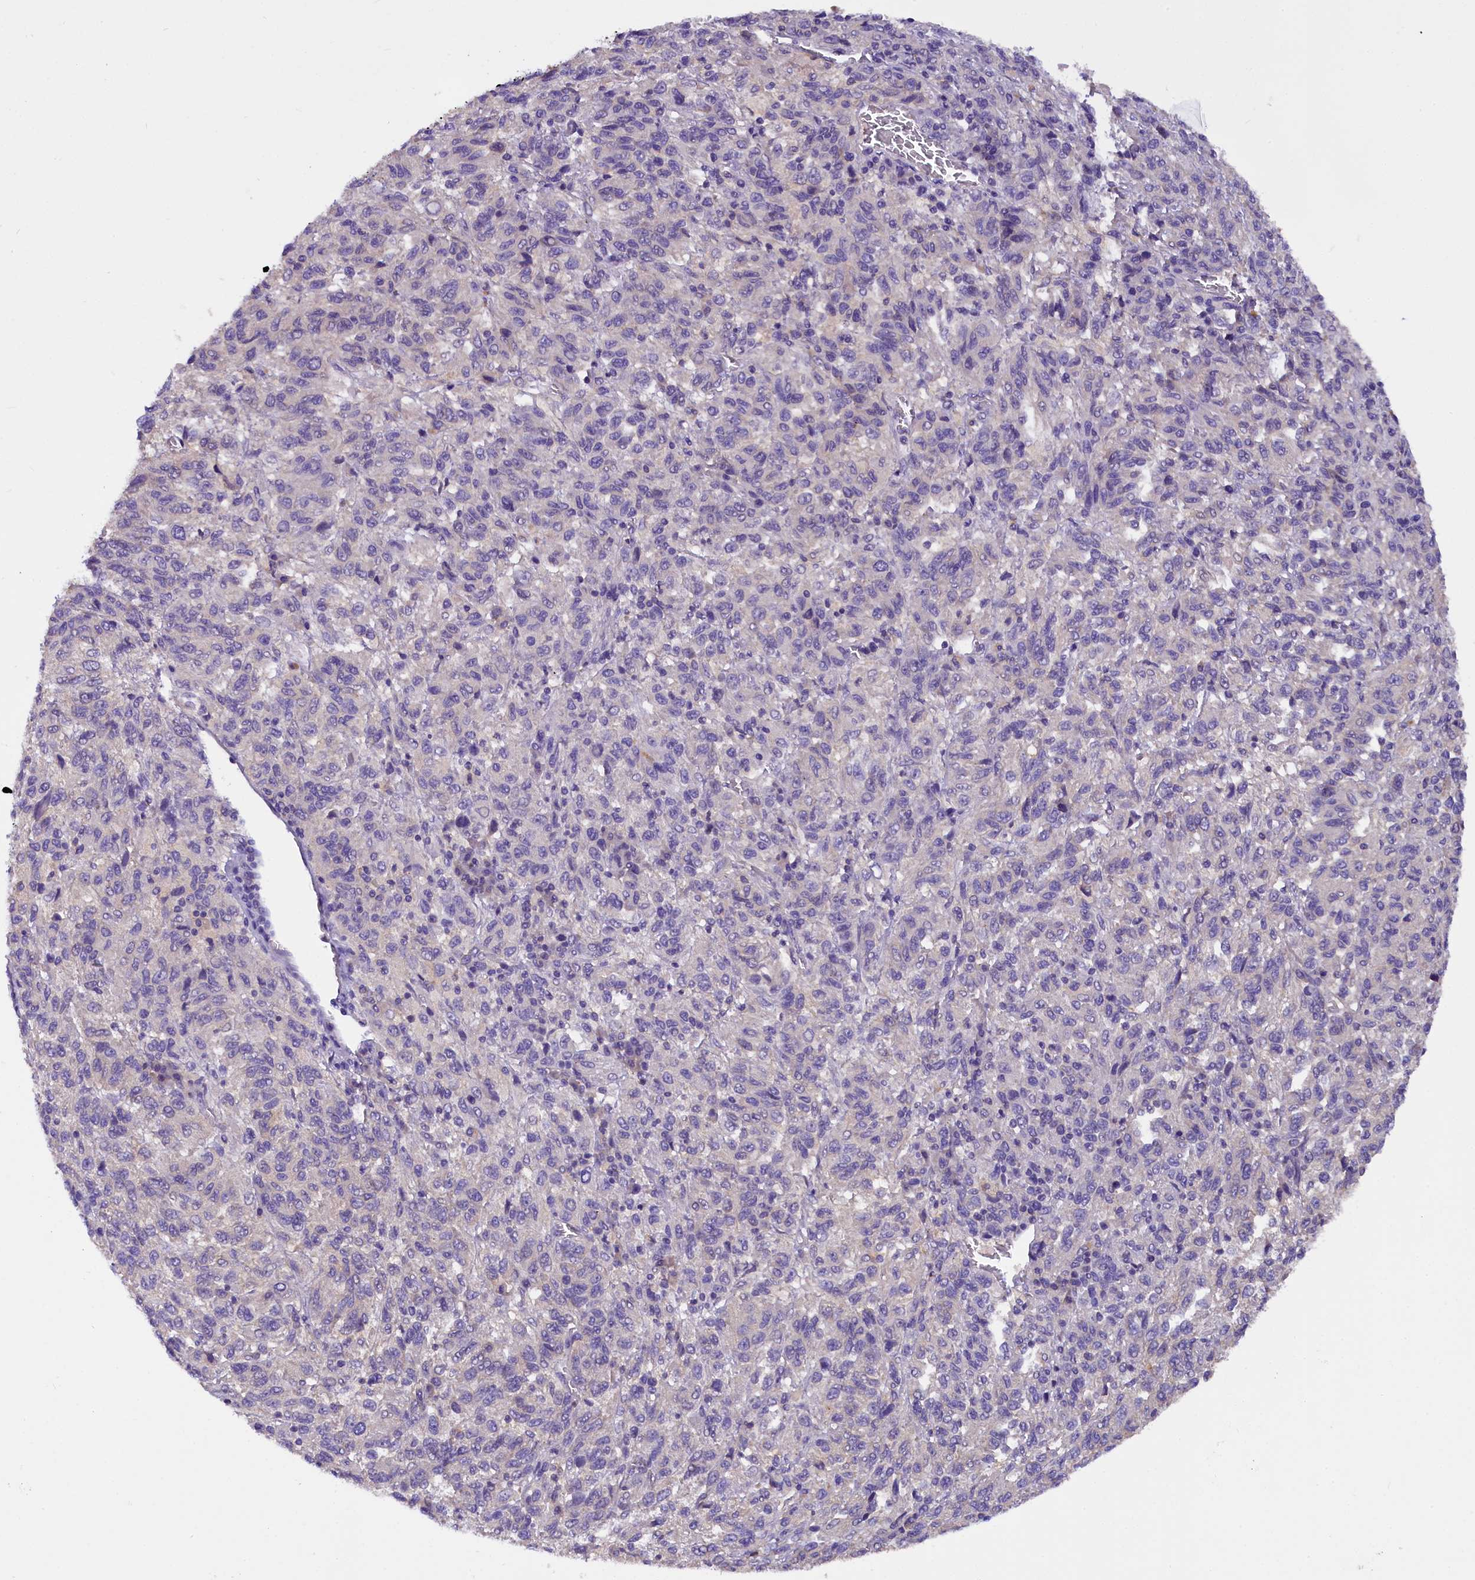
{"staining": {"intensity": "negative", "quantity": "none", "location": "none"}, "tissue": "melanoma", "cell_type": "Tumor cells", "image_type": "cancer", "snomed": [{"axis": "morphology", "description": "Malignant melanoma, Metastatic site"}, {"axis": "topography", "description": "Lung"}], "caption": "Melanoma was stained to show a protein in brown. There is no significant positivity in tumor cells.", "gene": "AP3B2", "patient": {"sex": "male", "age": 64}}